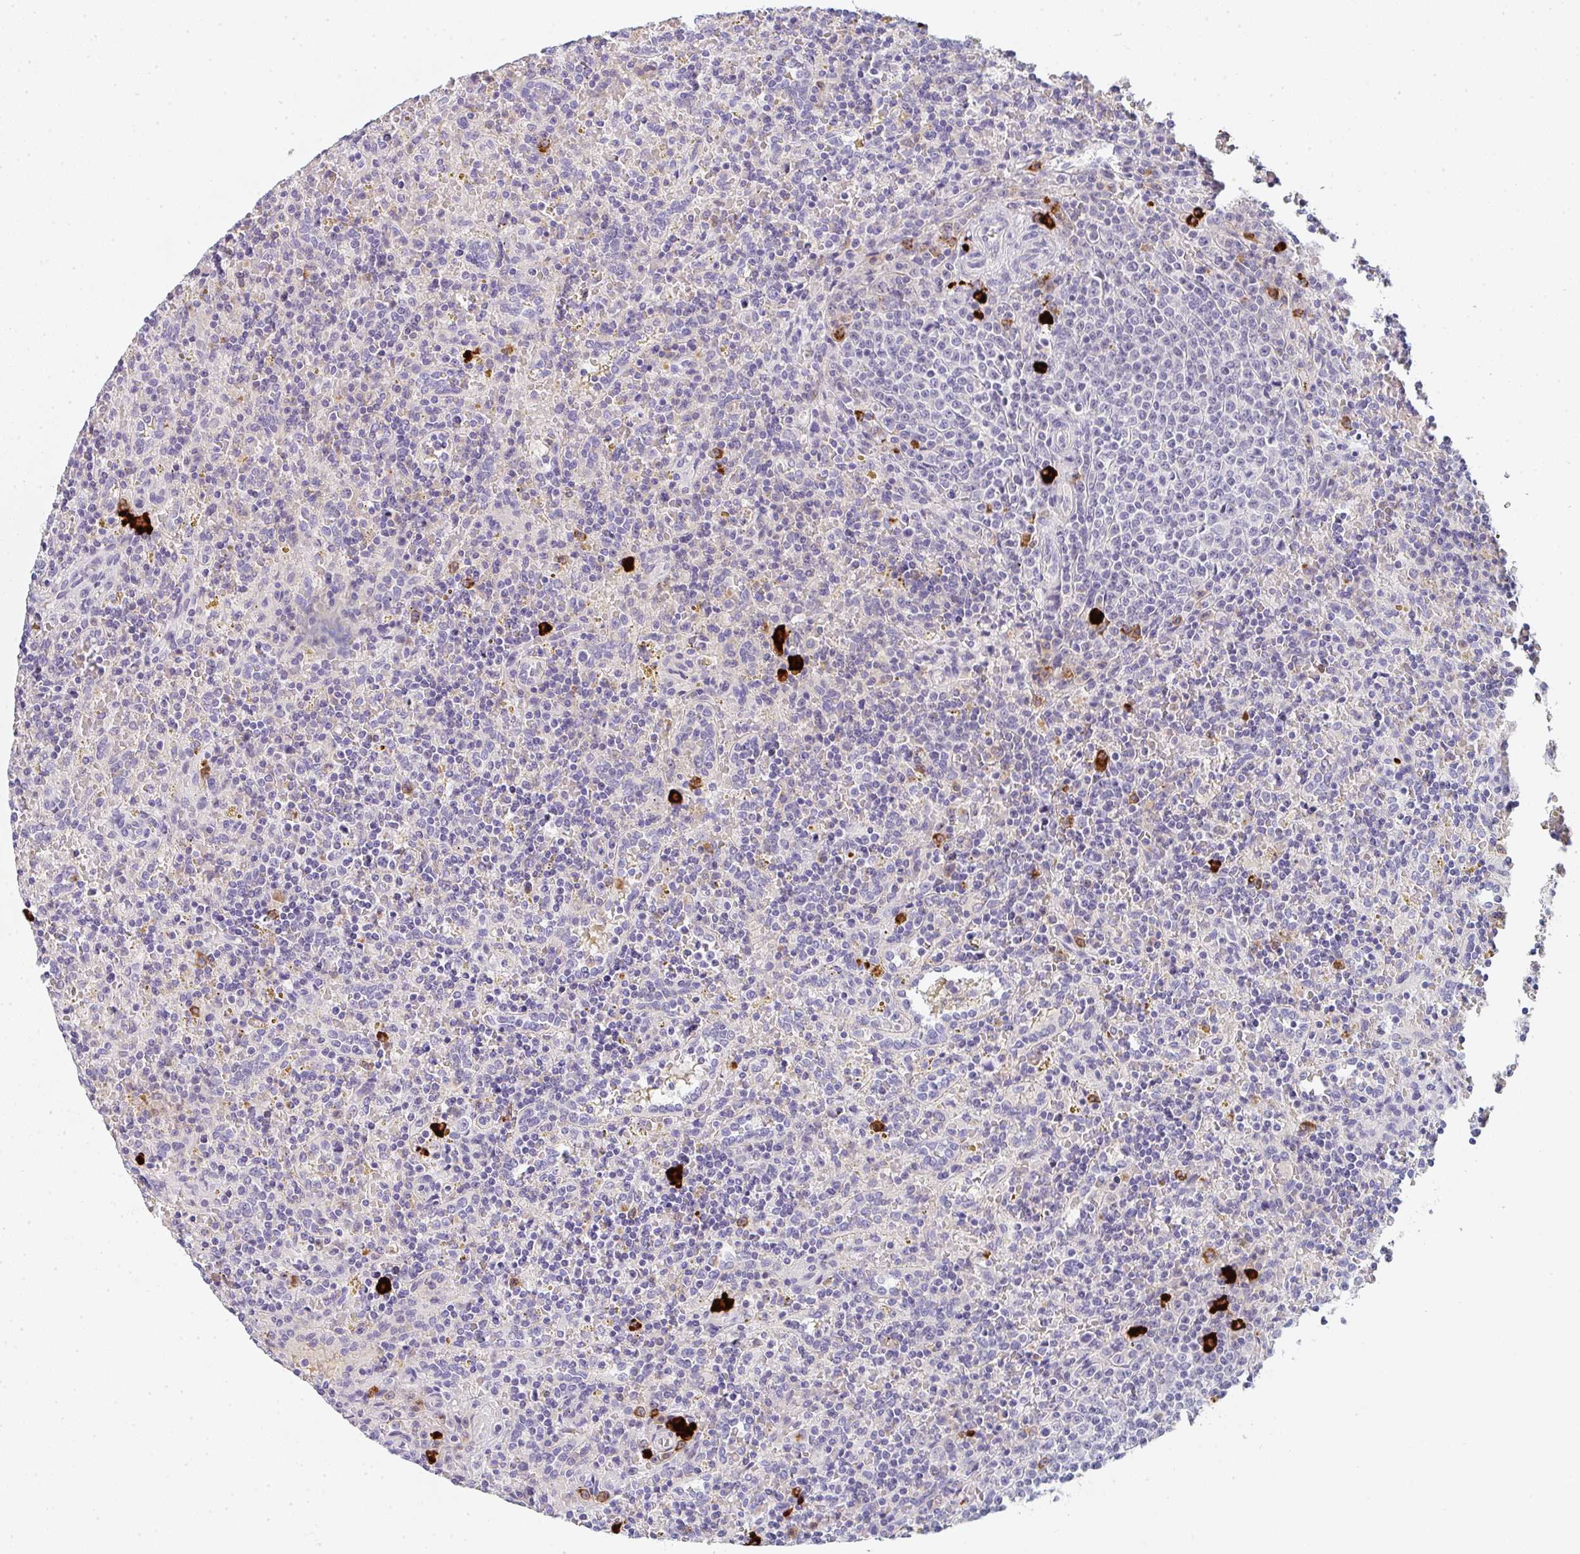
{"staining": {"intensity": "negative", "quantity": "none", "location": "none"}, "tissue": "lymphoma", "cell_type": "Tumor cells", "image_type": "cancer", "snomed": [{"axis": "morphology", "description": "Malignant lymphoma, non-Hodgkin's type, Low grade"}, {"axis": "topography", "description": "Spleen"}], "caption": "The histopathology image exhibits no staining of tumor cells in lymphoma.", "gene": "CACNA1S", "patient": {"sex": "male", "age": 67}}